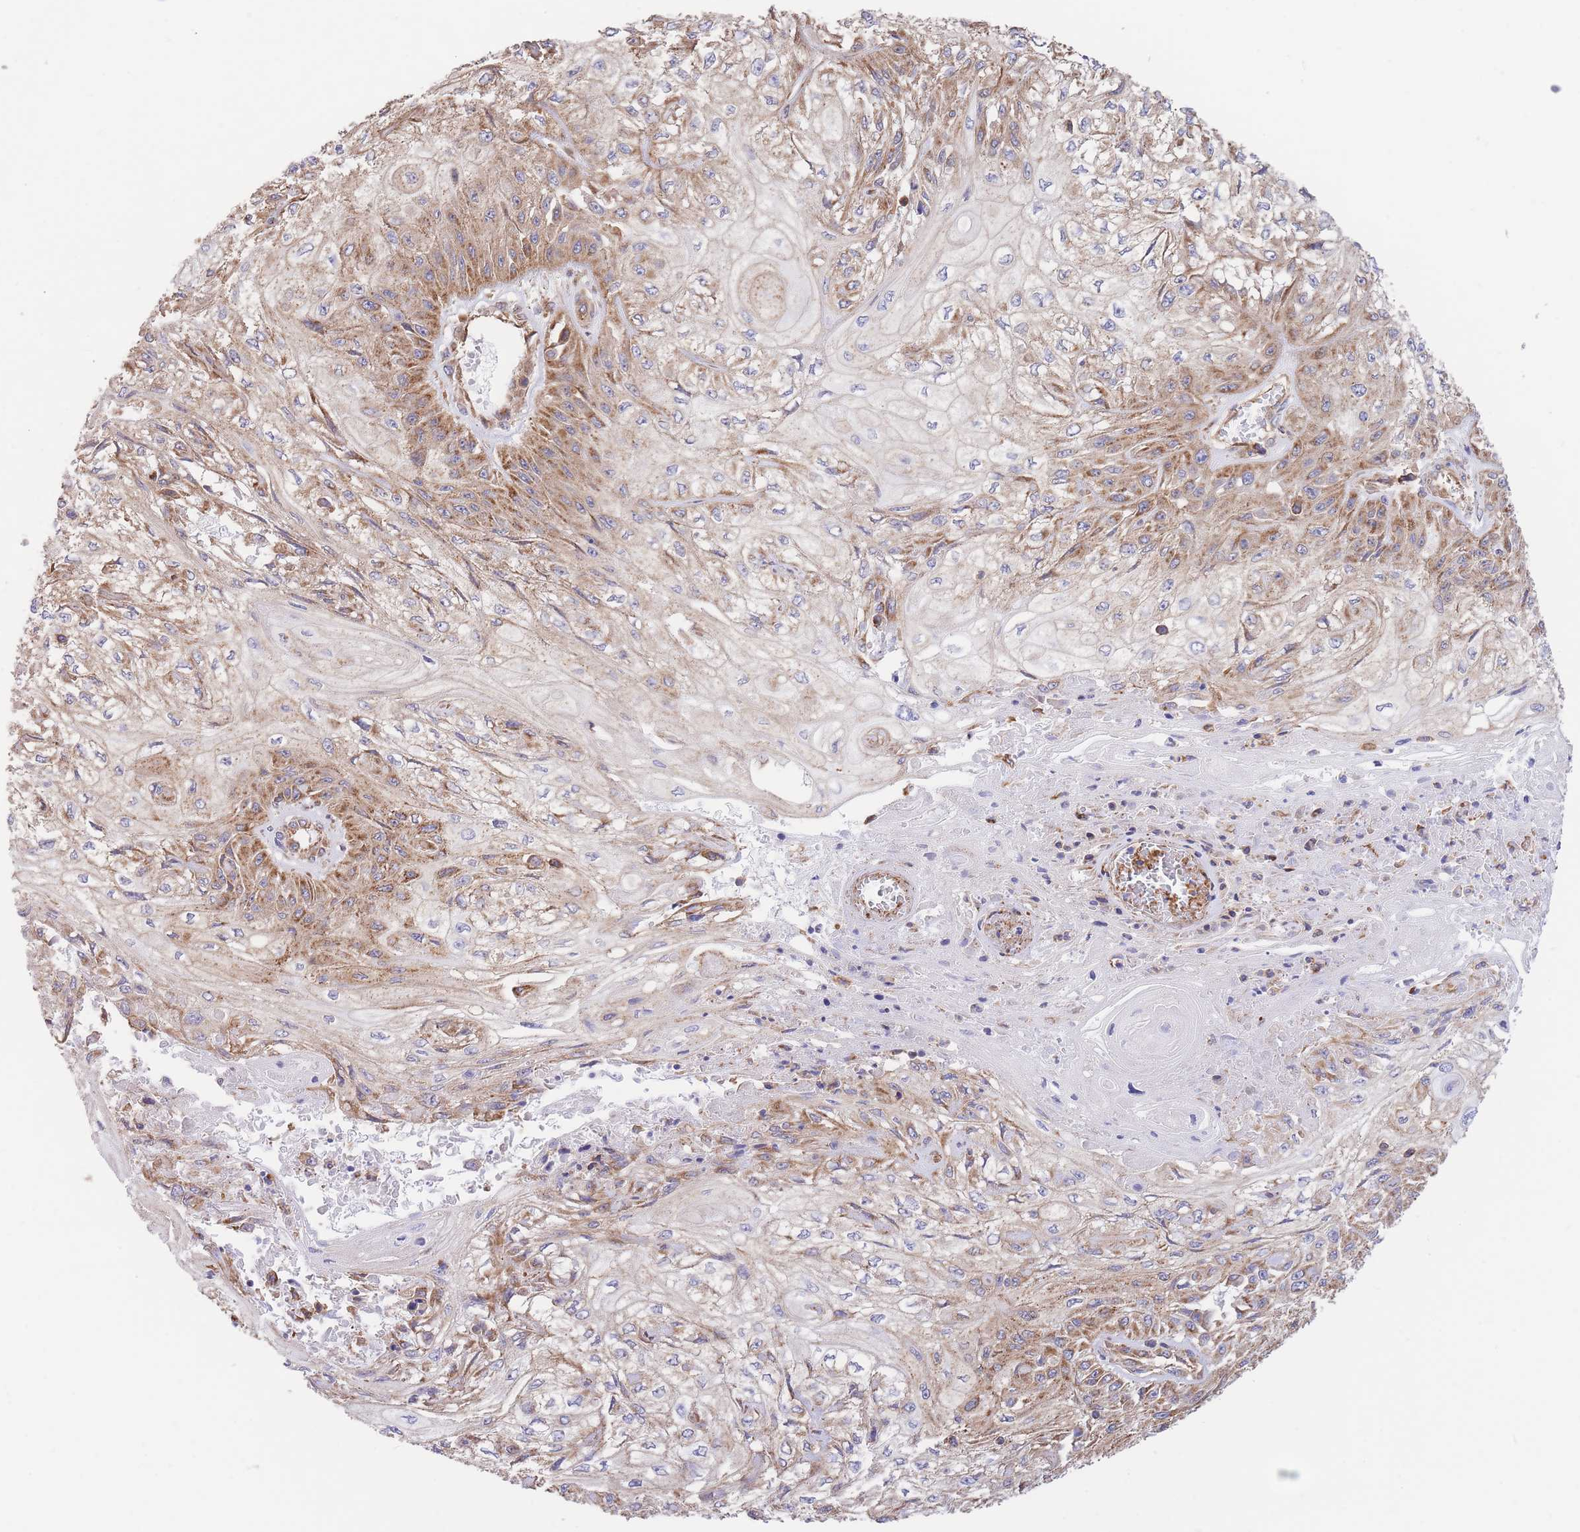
{"staining": {"intensity": "moderate", "quantity": "25%-75%", "location": "cytoplasmic/membranous"}, "tissue": "skin cancer", "cell_type": "Tumor cells", "image_type": "cancer", "snomed": [{"axis": "morphology", "description": "Squamous cell carcinoma, NOS"}, {"axis": "morphology", "description": "Squamous cell carcinoma, metastatic, NOS"}, {"axis": "topography", "description": "Skin"}, {"axis": "topography", "description": "Lymph node"}], "caption": "A micrograph of human skin squamous cell carcinoma stained for a protein displays moderate cytoplasmic/membranous brown staining in tumor cells.", "gene": "LRRN4CL", "patient": {"sex": "male", "age": 75}}